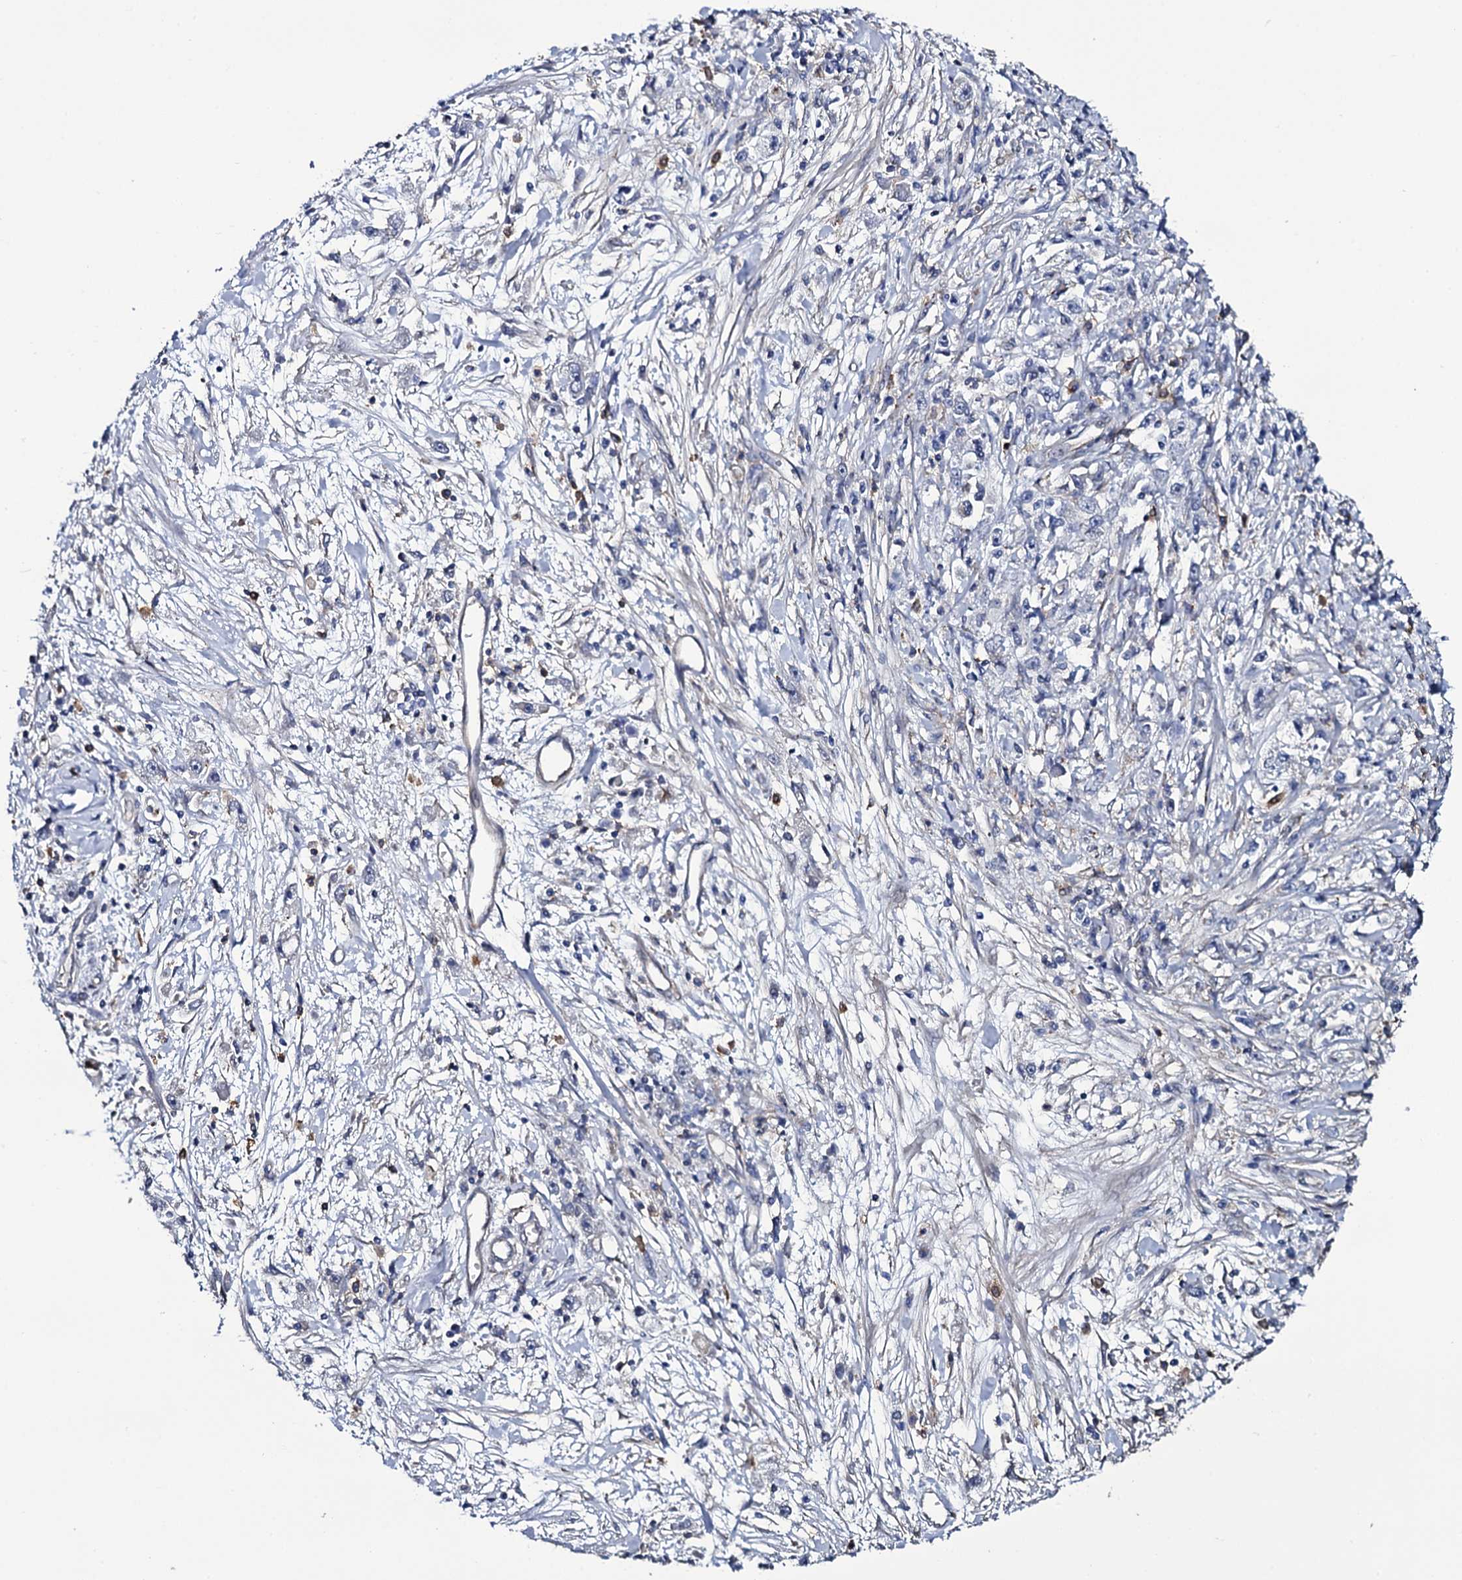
{"staining": {"intensity": "negative", "quantity": "none", "location": "none"}, "tissue": "stomach cancer", "cell_type": "Tumor cells", "image_type": "cancer", "snomed": [{"axis": "morphology", "description": "Adenocarcinoma, NOS"}, {"axis": "topography", "description": "Stomach"}], "caption": "Image shows no significant protein staining in tumor cells of stomach adenocarcinoma.", "gene": "TTC23", "patient": {"sex": "female", "age": 59}}